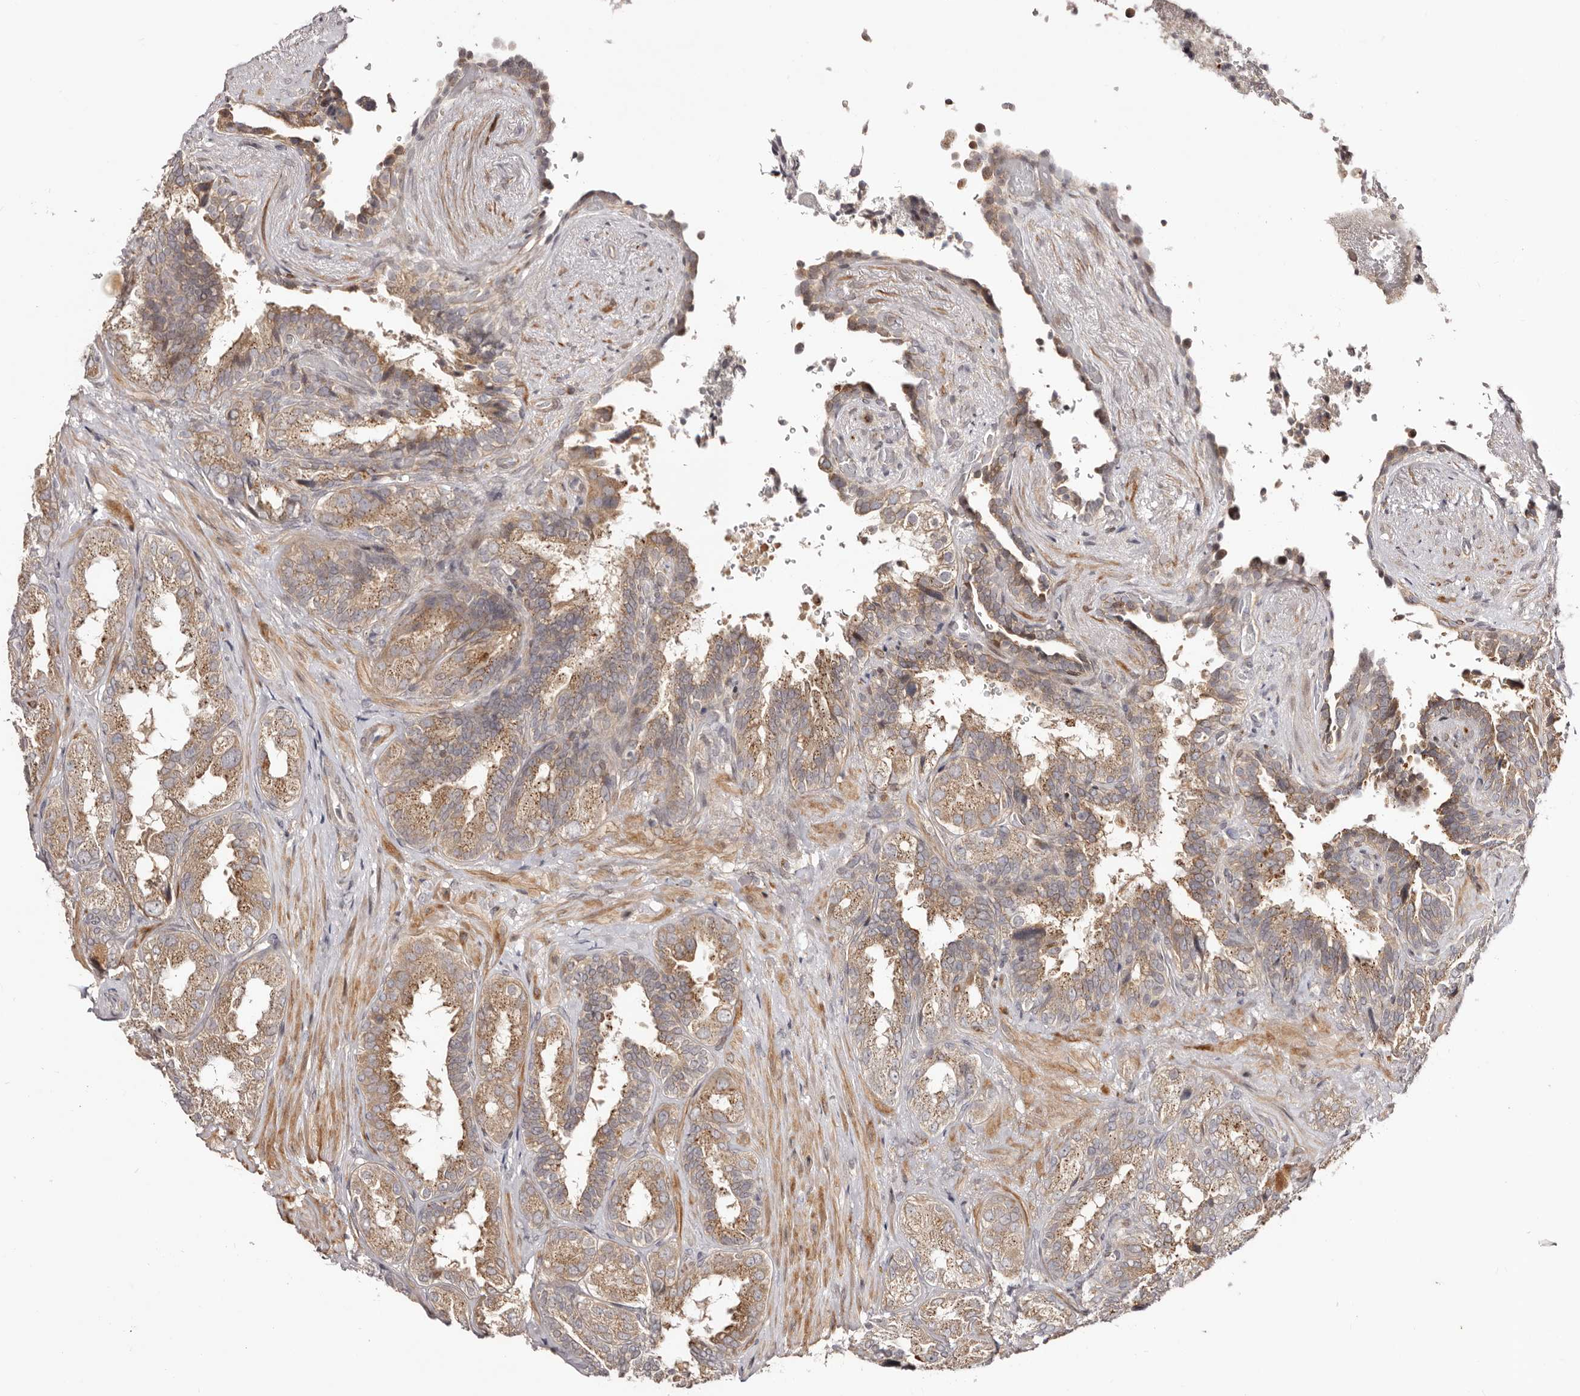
{"staining": {"intensity": "moderate", "quantity": ">75%", "location": "cytoplasmic/membranous"}, "tissue": "seminal vesicle", "cell_type": "Glandular cells", "image_type": "normal", "snomed": [{"axis": "morphology", "description": "Normal tissue, NOS"}, {"axis": "topography", "description": "Seminal veicle"}, {"axis": "topography", "description": "Peripheral nerve tissue"}], "caption": "Immunohistochemistry (IHC) (DAB (3,3'-diaminobenzidine)) staining of benign seminal vesicle displays moderate cytoplasmic/membranous protein expression in about >75% of glandular cells. (IHC, brightfield microscopy, high magnification).", "gene": "MICAL2", "patient": {"sex": "male", "age": 63}}